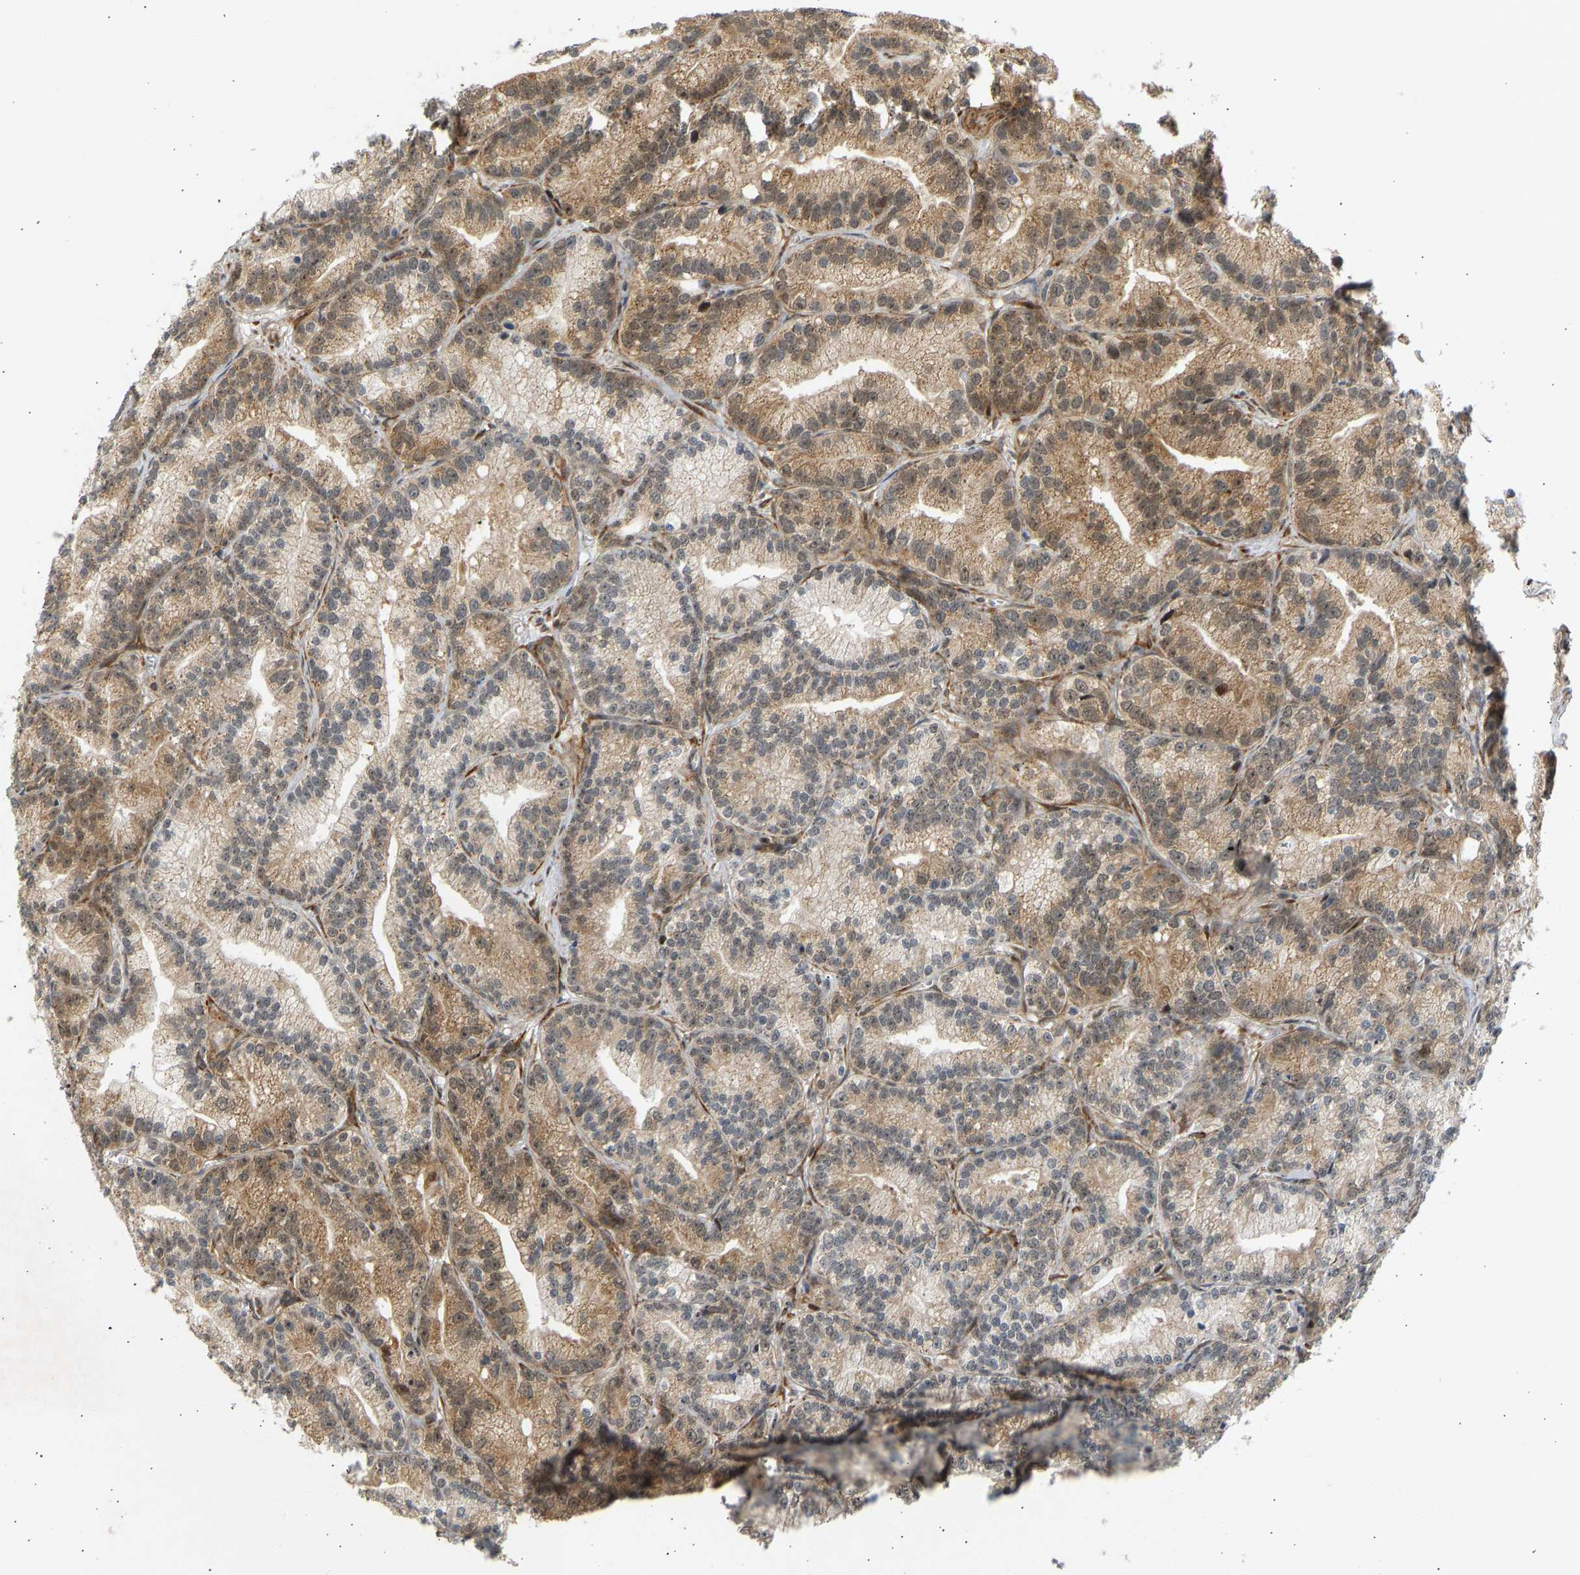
{"staining": {"intensity": "moderate", "quantity": ">75%", "location": "cytoplasmic/membranous,nuclear"}, "tissue": "prostate cancer", "cell_type": "Tumor cells", "image_type": "cancer", "snomed": [{"axis": "morphology", "description": "Adenocarcinoma, Low grade"}, {"axis": "topography", "description": "Prostate"}], "caption": "Prostate low-grade adenocarcinoma stained for a protein reveals moderate cytoplasmic/membranous and nuclear positivity in tumor cells. The staining is performed using DAB (3,3'-diaminobenzidine) brown chromogen to label protein expression. The nuclei are counter-stained blue using hematoxylin.", "gene": "BAG1", "patient": {"sex": "male", "age": 89}}